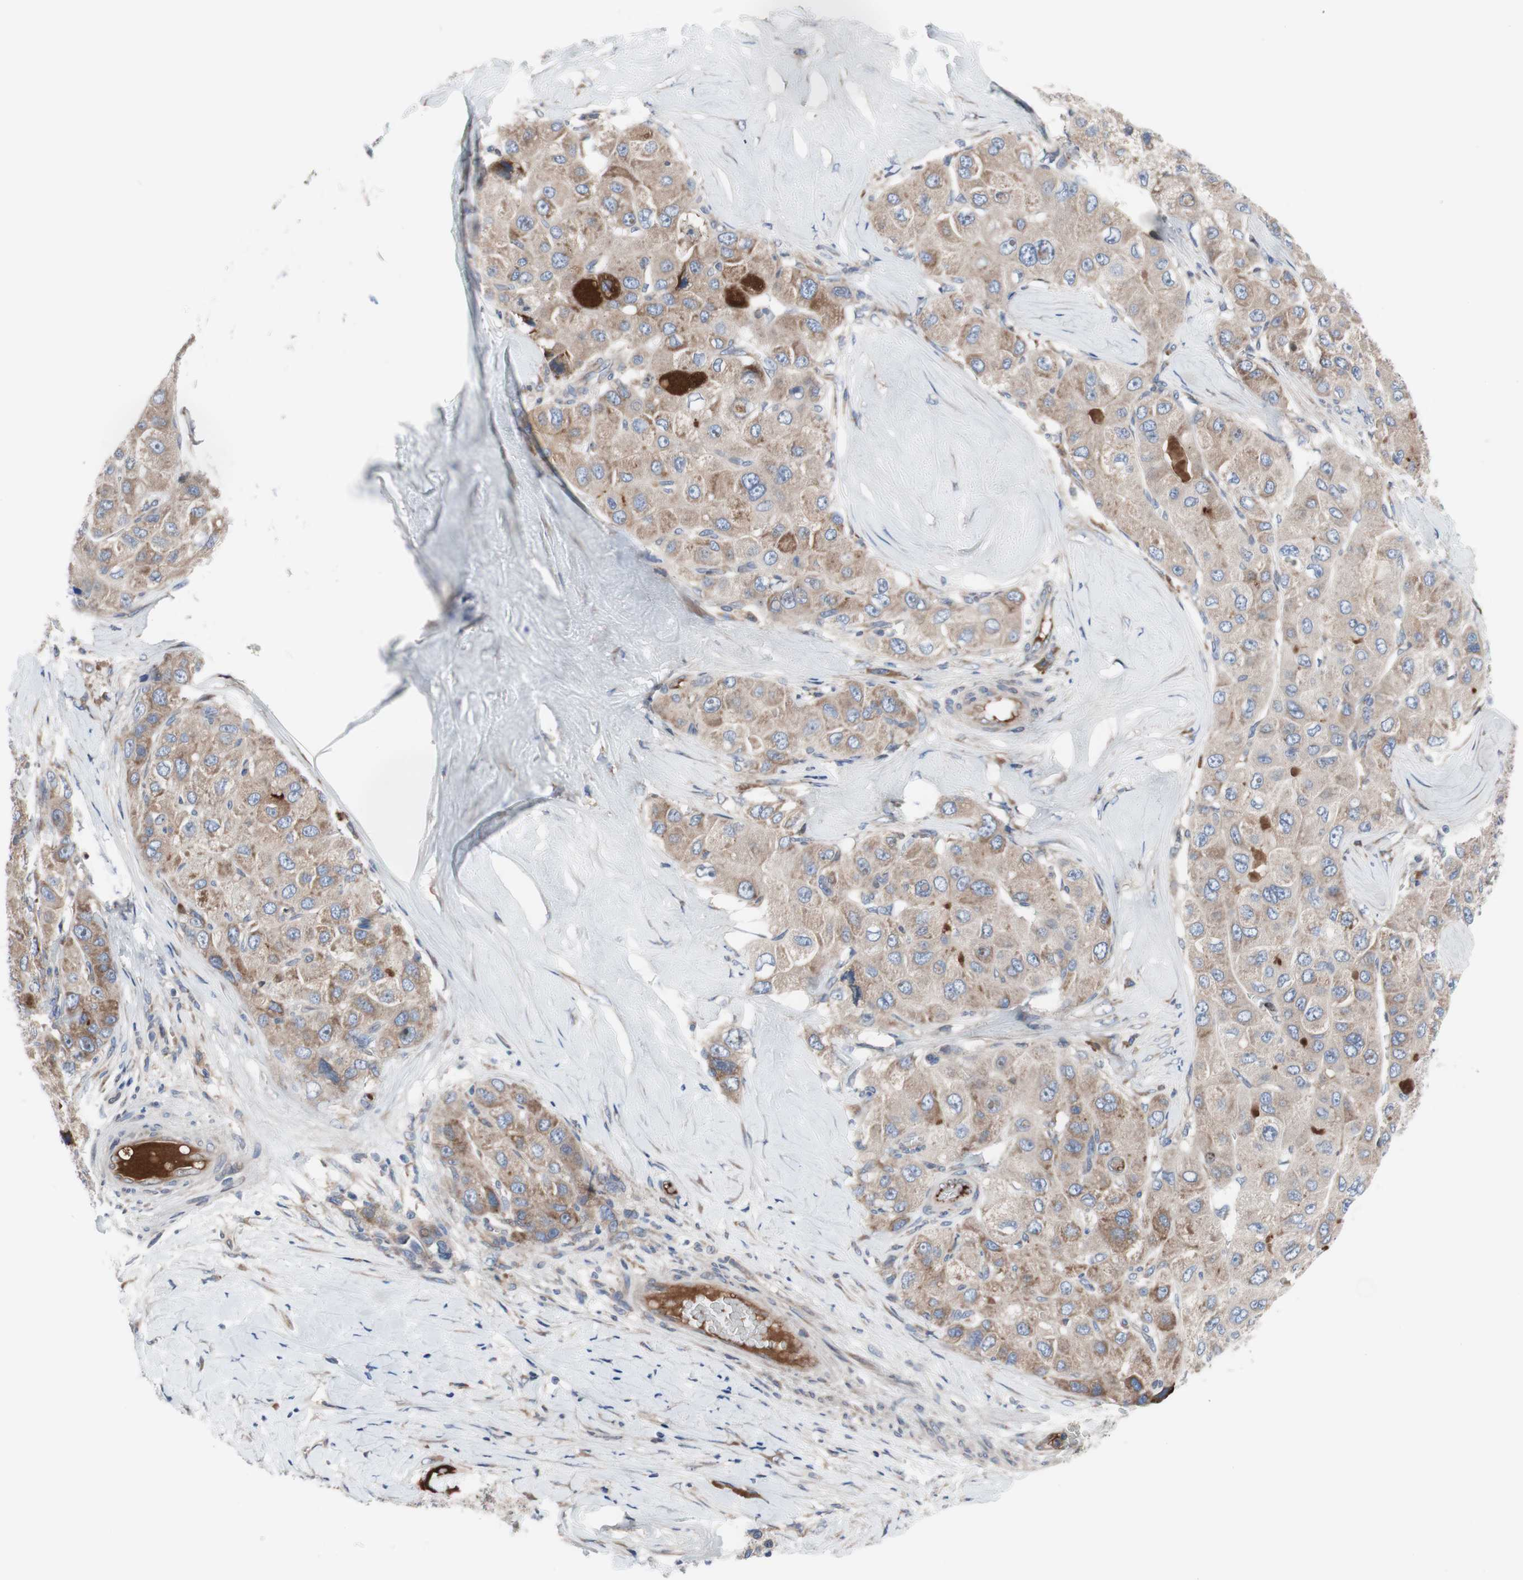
{"staining": {"intensity": "weak", "quantity": ">75%", "location": "cytoplasmic/membranous"}, "tissue": "liver cancer", "cell_type": "Tumor cells", "image_type": "cancer", "snomed": [{"axis": "morphology", "description": "Carcinoma, Hepatocellular, NOS"}, {"axis": "topography", "description": "Liver"}], "caption": "Human liver hepatocellular carcinoma stained with a protein marker reveals weak staining in tumor cells.", "gene": "KANSL1", "patient": {"sex": "male", "age": 80}}